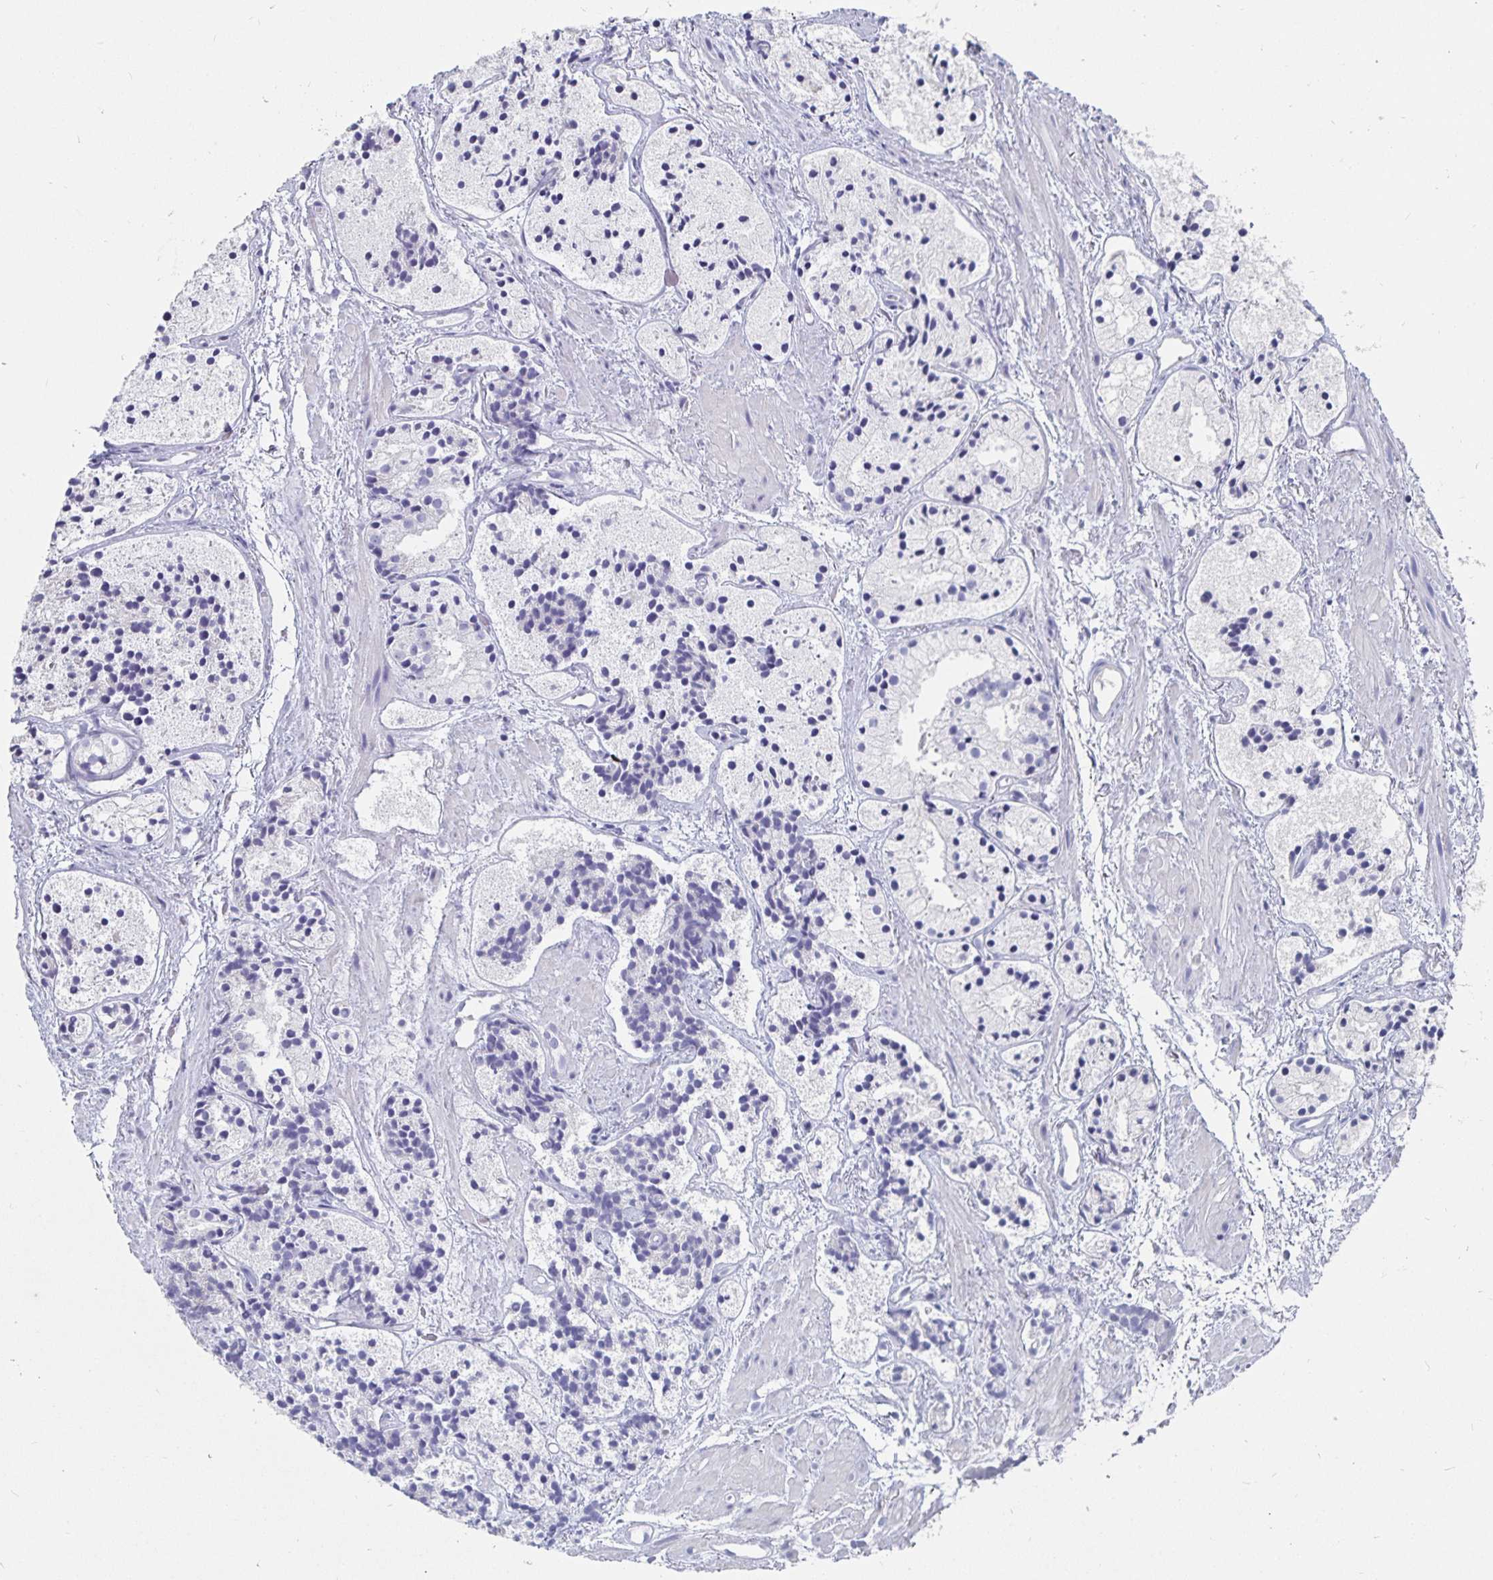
{"staining": {"intensity": "negative", "quantity": "none", "location": "none"}, "tissue": "prostate cancer", "cell_type": "Tumor cells", "image_type": "cancer", "snomed": [{"axis": "morphology", "description": "Adenocarcinoma, High grade"}, {"axis": "topography", "description": "Prostate"}], "caption": "Image shows no protein expression in tumor cells of high-grade adenocarcinoma (prostate) tissue. The staining is performed using DAB brown chromogen with nuclei counter-stained in using hematoxylin.", "gene": "CFAP69", "patient": {"sex": "male", "age": 85}}